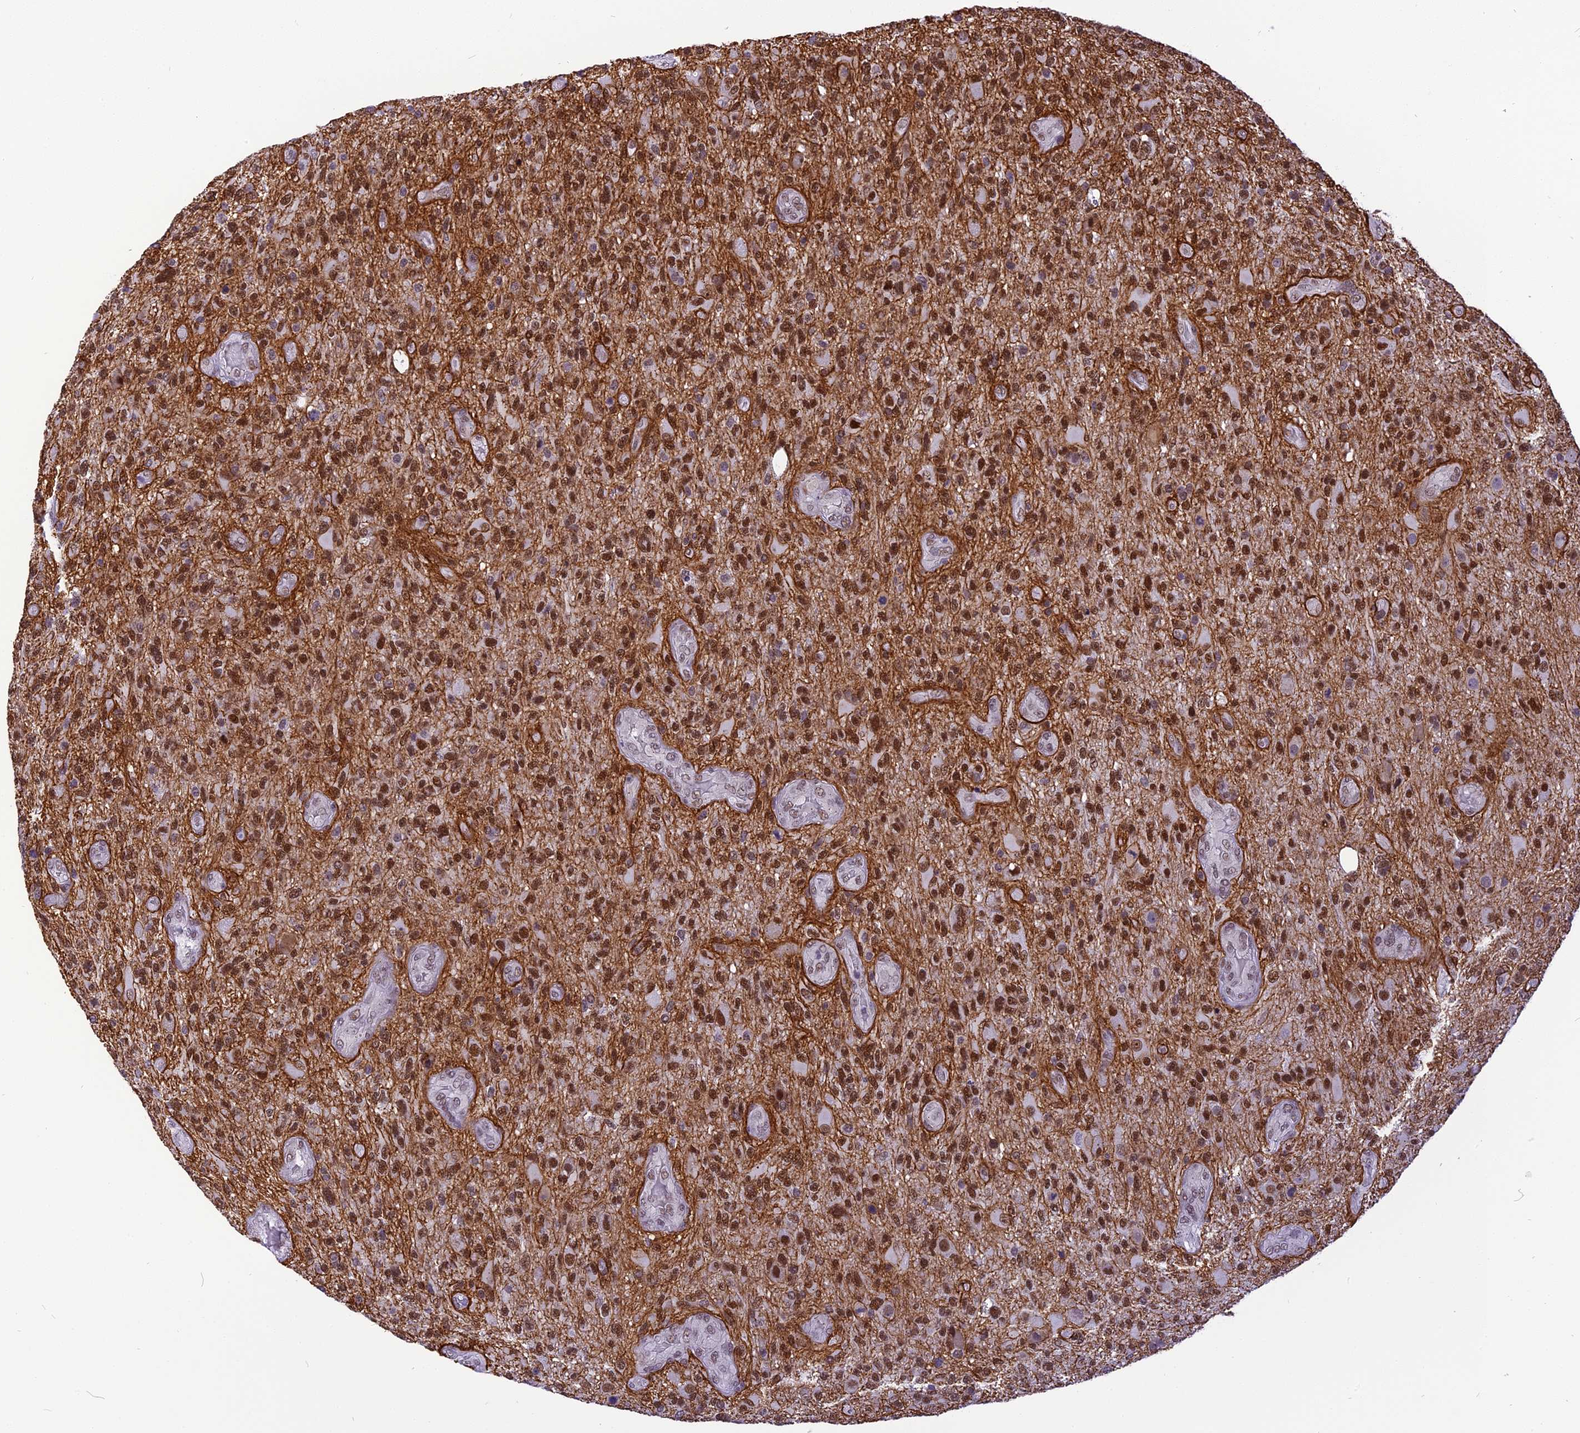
{"staining": {"intensity": "moderate", "quantity": ">75%", "location": "nuclear"}, "tissue": "glioma", "cell_type": "Tumor cells", "image_type": "cancer", "snomed": [{"axis": "morphology", "description": "Glioma, malignant, High grade"}, {"axis": "topography", "description": "Brain"}], "caption": "Protein staining exhibits moderate nuclear positivity in about >75% of tumor cells in glioma. (DAB IHC with brightfield microscopy, high magnification).", "gene": "IRF2BP1", "patient": {"sex": "male", "age": 47}}